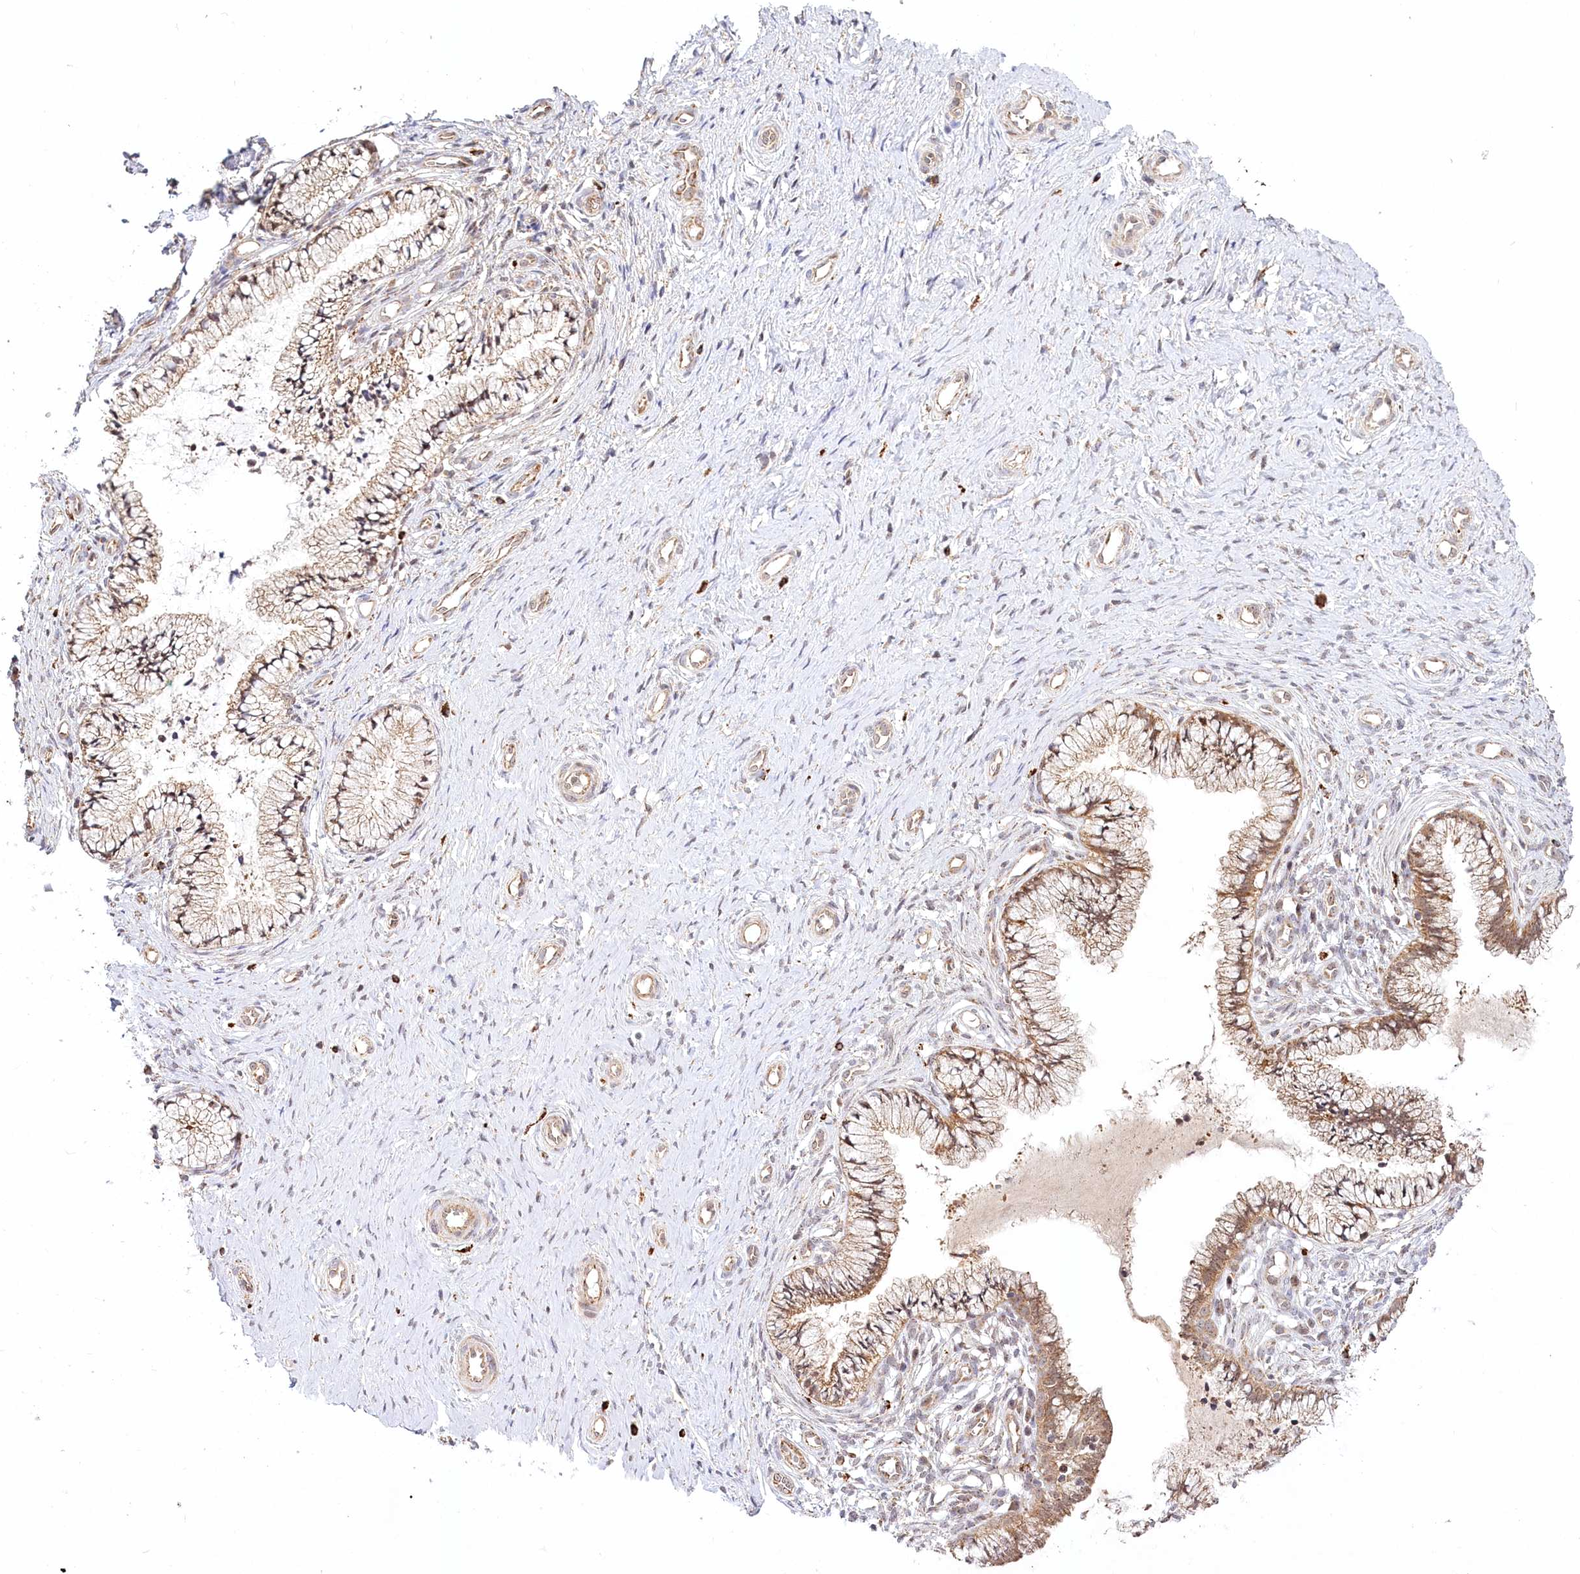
{"staining": {"intensity": "moderate", "quantity": ">75%", "location": "cytoplasmic/membranous"}, "tissue": "cervix", "cell_type": "Glandular cells", "image_type": "normal", "snomed": [{"axis": "morphology", "description": "Normal tissue, NOS"}, {"axis": "topography", "description": "Cervix"}], "caption": "The histopathology image reveals staining of normal cervix, revealing moderate cytoplasmic/membranous protein expression (brown color) within glandular cells. (Stains: DAB (3,3'-diaminobenzidine) in brown, nuclei in blue, Microscopy: brightfield microscopy at high magnification).", "gene": "RTN4IP1", "patient": {"sex": "female", "age": 36}}